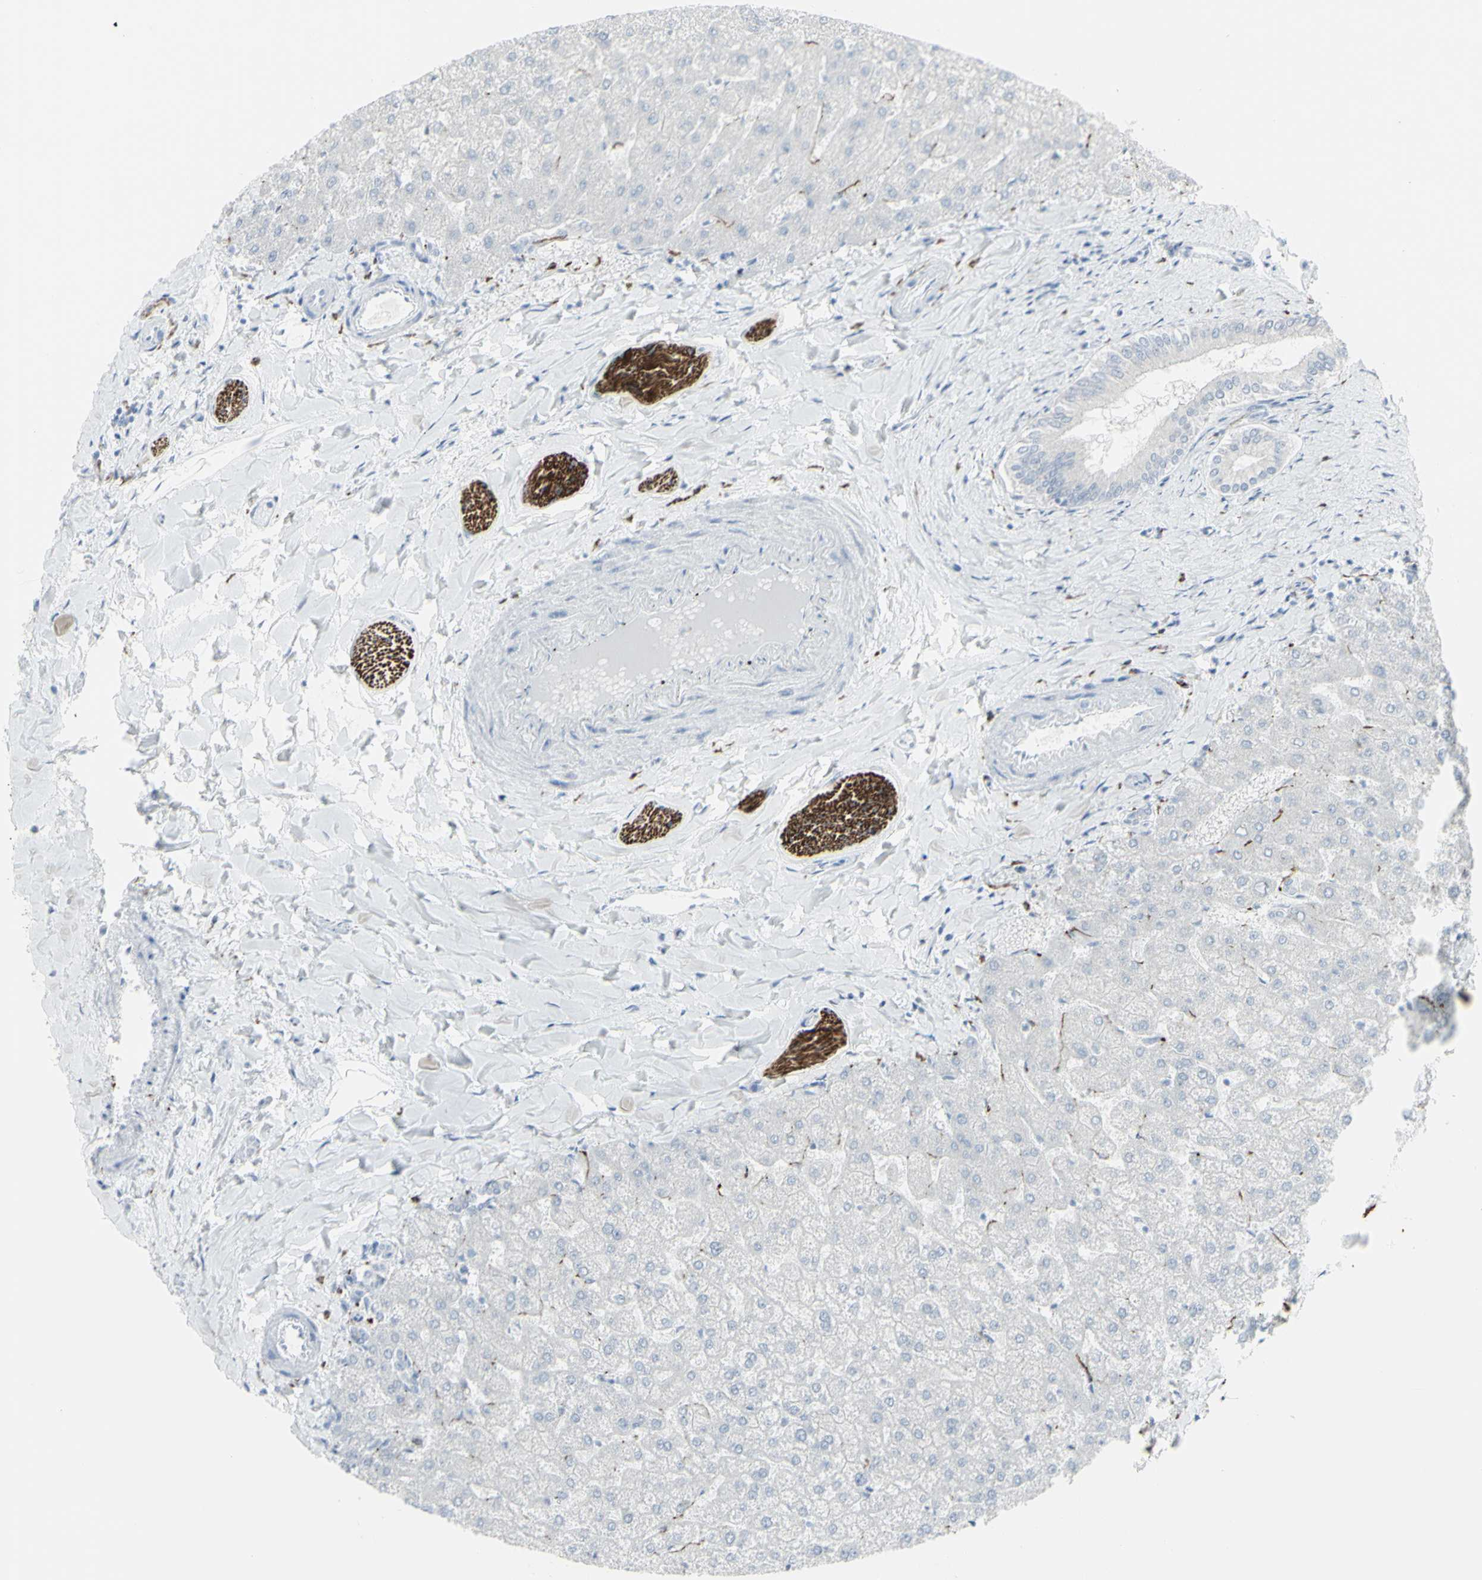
{"staining": {"intensity": "negative", "quantity": "none", "location": "none"}, "tissue": "liver", "cell_type": "Cholangiocytes", "image_type": "normal", "snomed": [{"axis": "morphology", "description": "Normal tissue, NOS"}, {"axis": "topography", "description": "Liver"}], "caption": "DAB (3,3'-diaminobenzidine) immunohistochemical staining of benign liver displays no significant staining in cholangiocytes. (DAB IHC, high magnification).", "gene": "ENSG00000198211", "patient": {"sex": "female", "age": 32}}